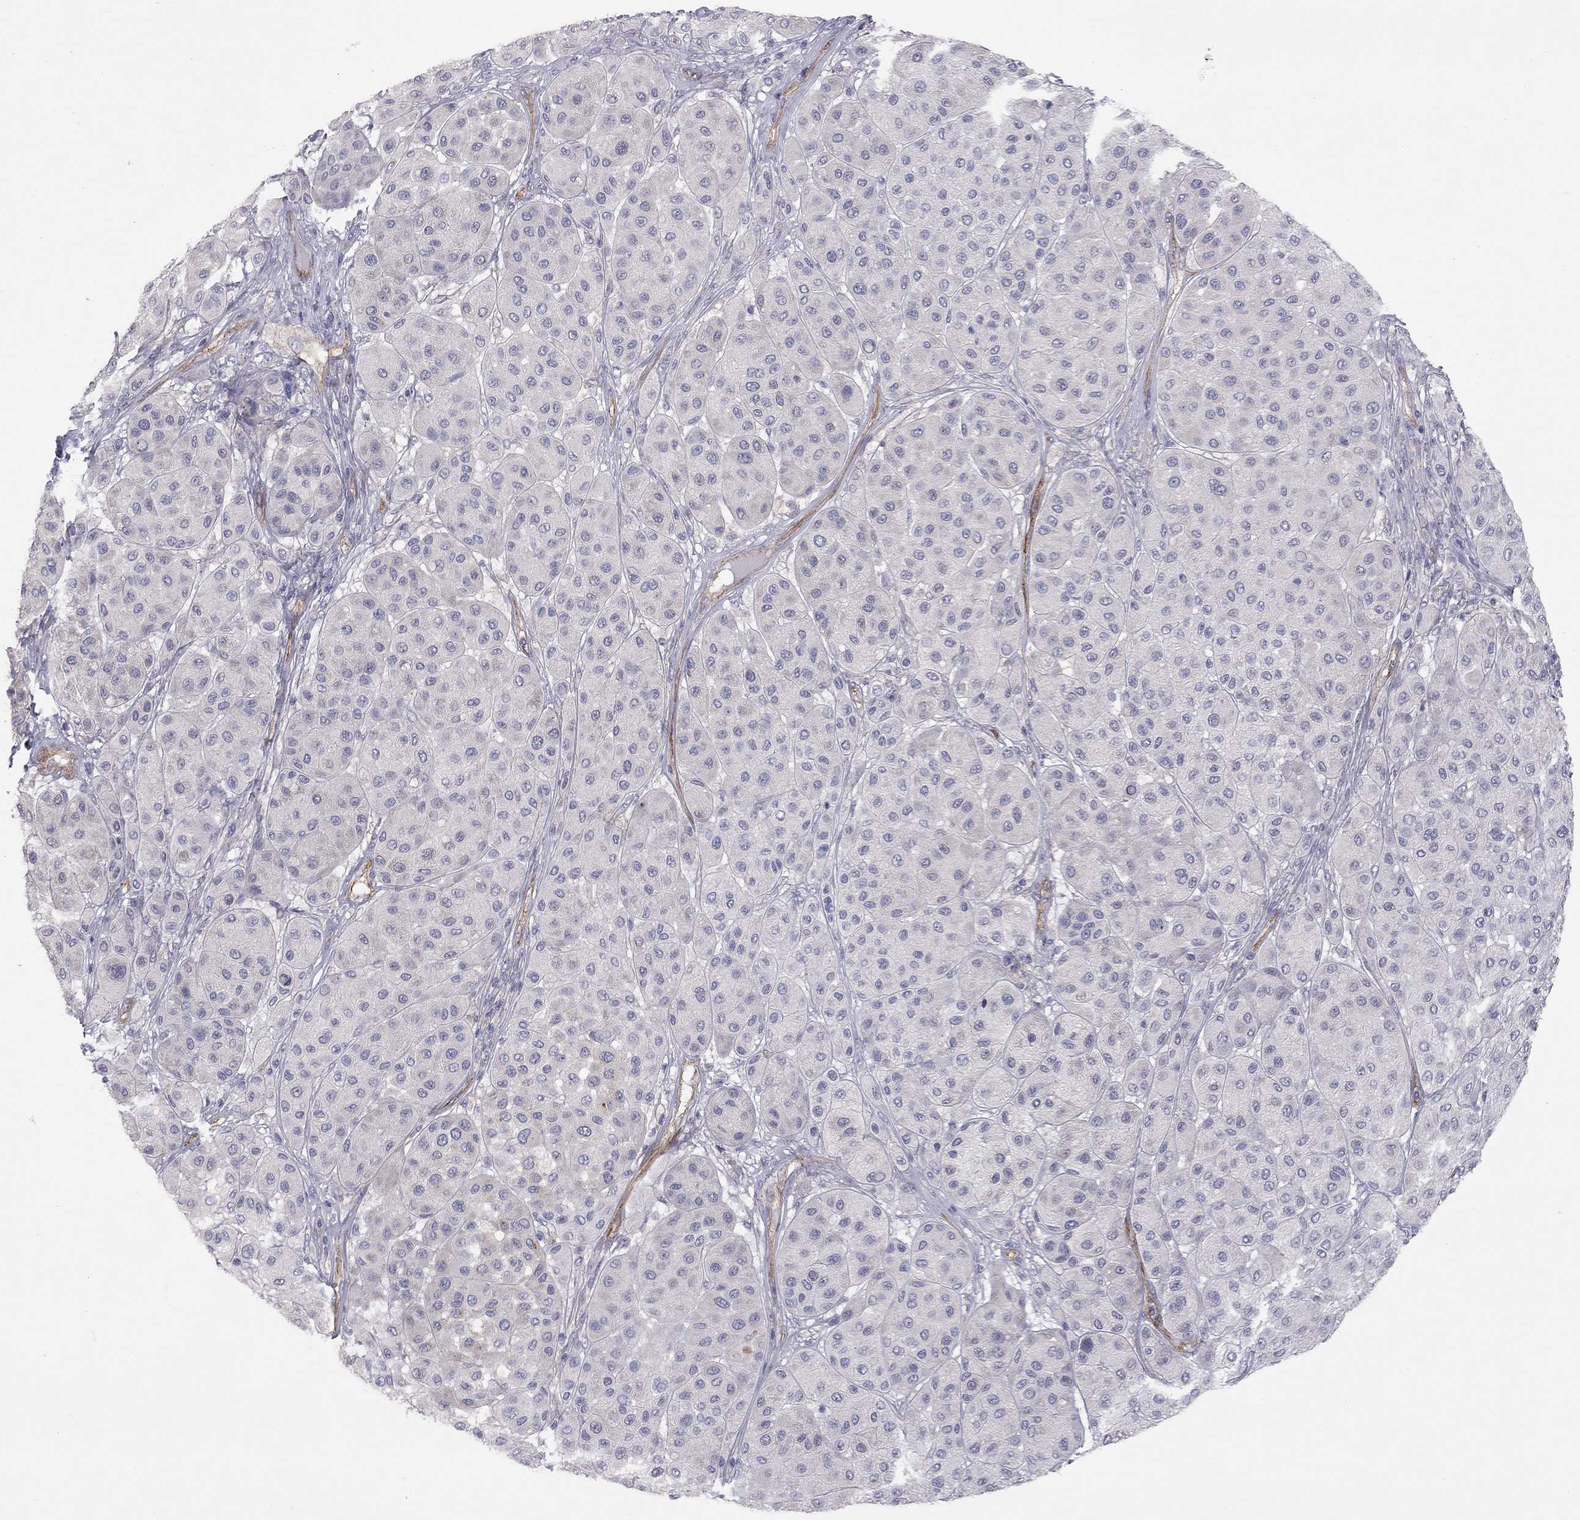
{"staining": {"intensity": "negative", "quantity": "none", "location": "none"}, "tissue": "melanoma", "cell_type": "Tumor cells", "image_type": "cancer", "snomed": [{"axis": "morphology", "description": "Malignant melanoma, Metastatic site"}, {"axis": "topography", "description": "Smooth muscle"}], "caption": "An image of human melanoma is negative for staining in tumor cells.", "gene": "GPRC5B", "patient": {"sex": "male", "age": 41}}